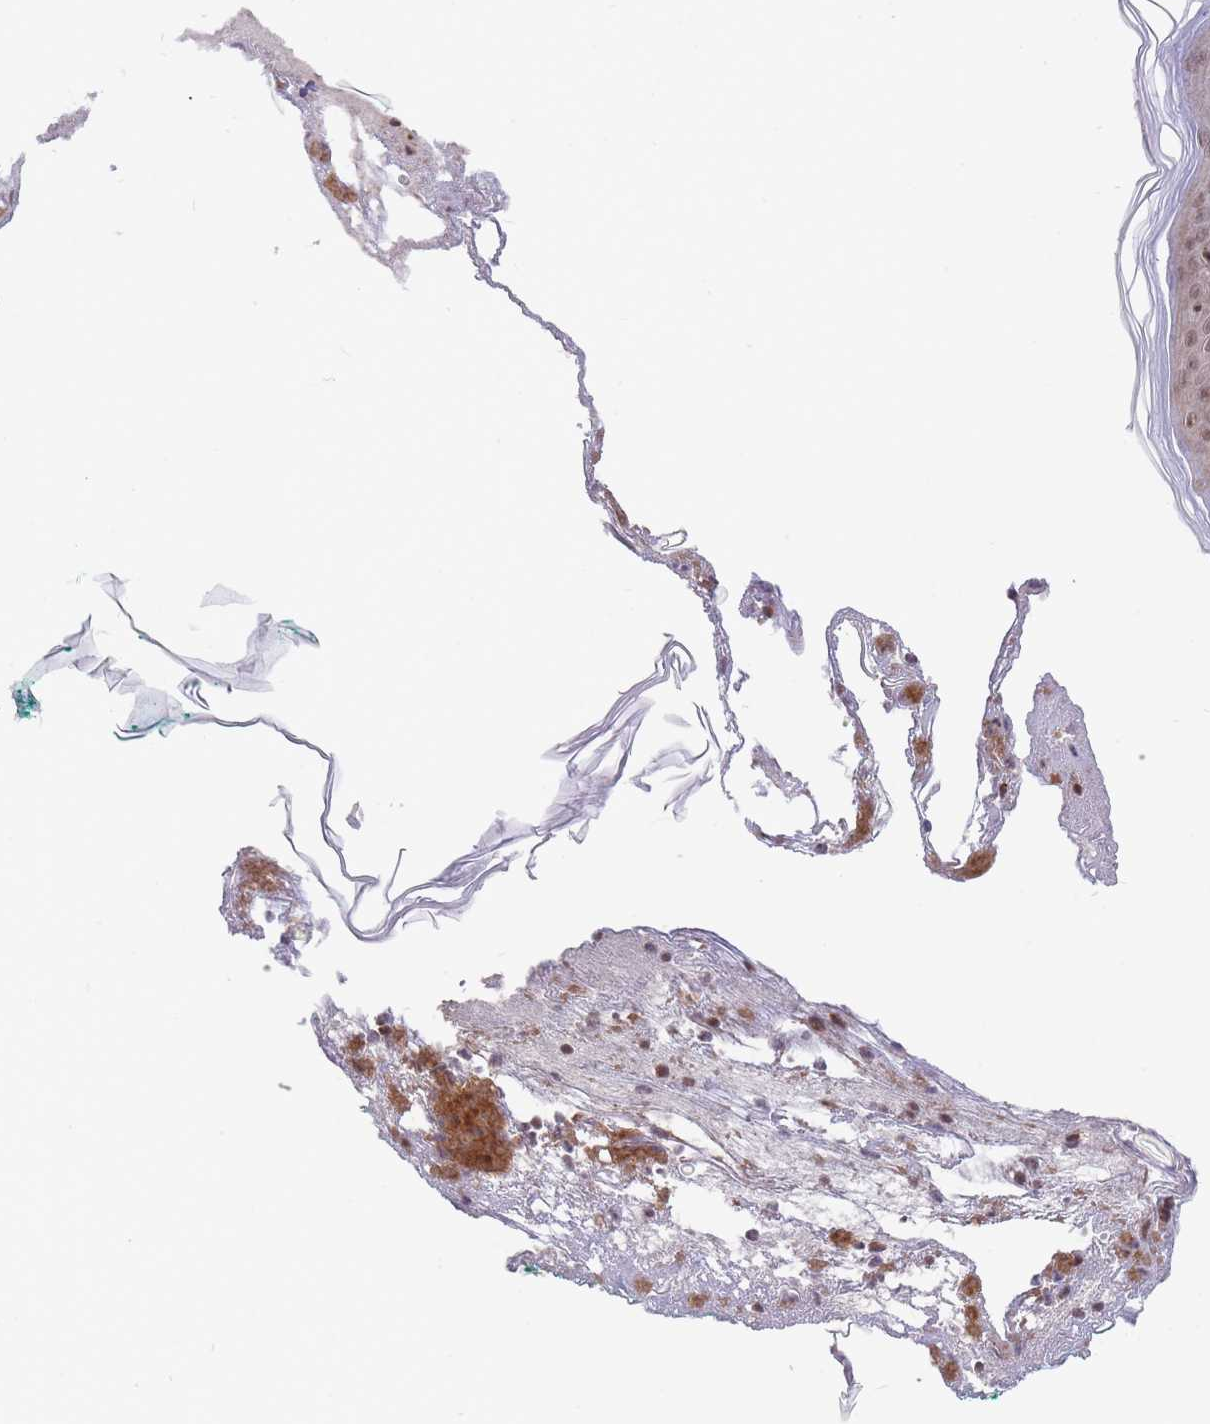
{"staining": {"intensity": "moderate", "quantity": ">75%", "location": "nuclear"}, "tissue": "skin", "cell_type": "Fibroblasts", "image_type": "normal", "snomed": [{"axis": "morphology", "description": "Normal tissue, NOS"}, {"axis": "morphology", "description": "Malignant melanoma, NOS"}, {"axis": "topography", "description": "Skin"}], "caption": "DAB (3,3'-diaminobenzidine) immunohistochemical staining of benign human skin displays moderate nuclear protein expression in approximately >75% of fibroblasts. (Brightfield microscopy of DAB IHC at high magnification).", "gene": "BOD1L1", "patient": {"sex": "male", "age": 80}}